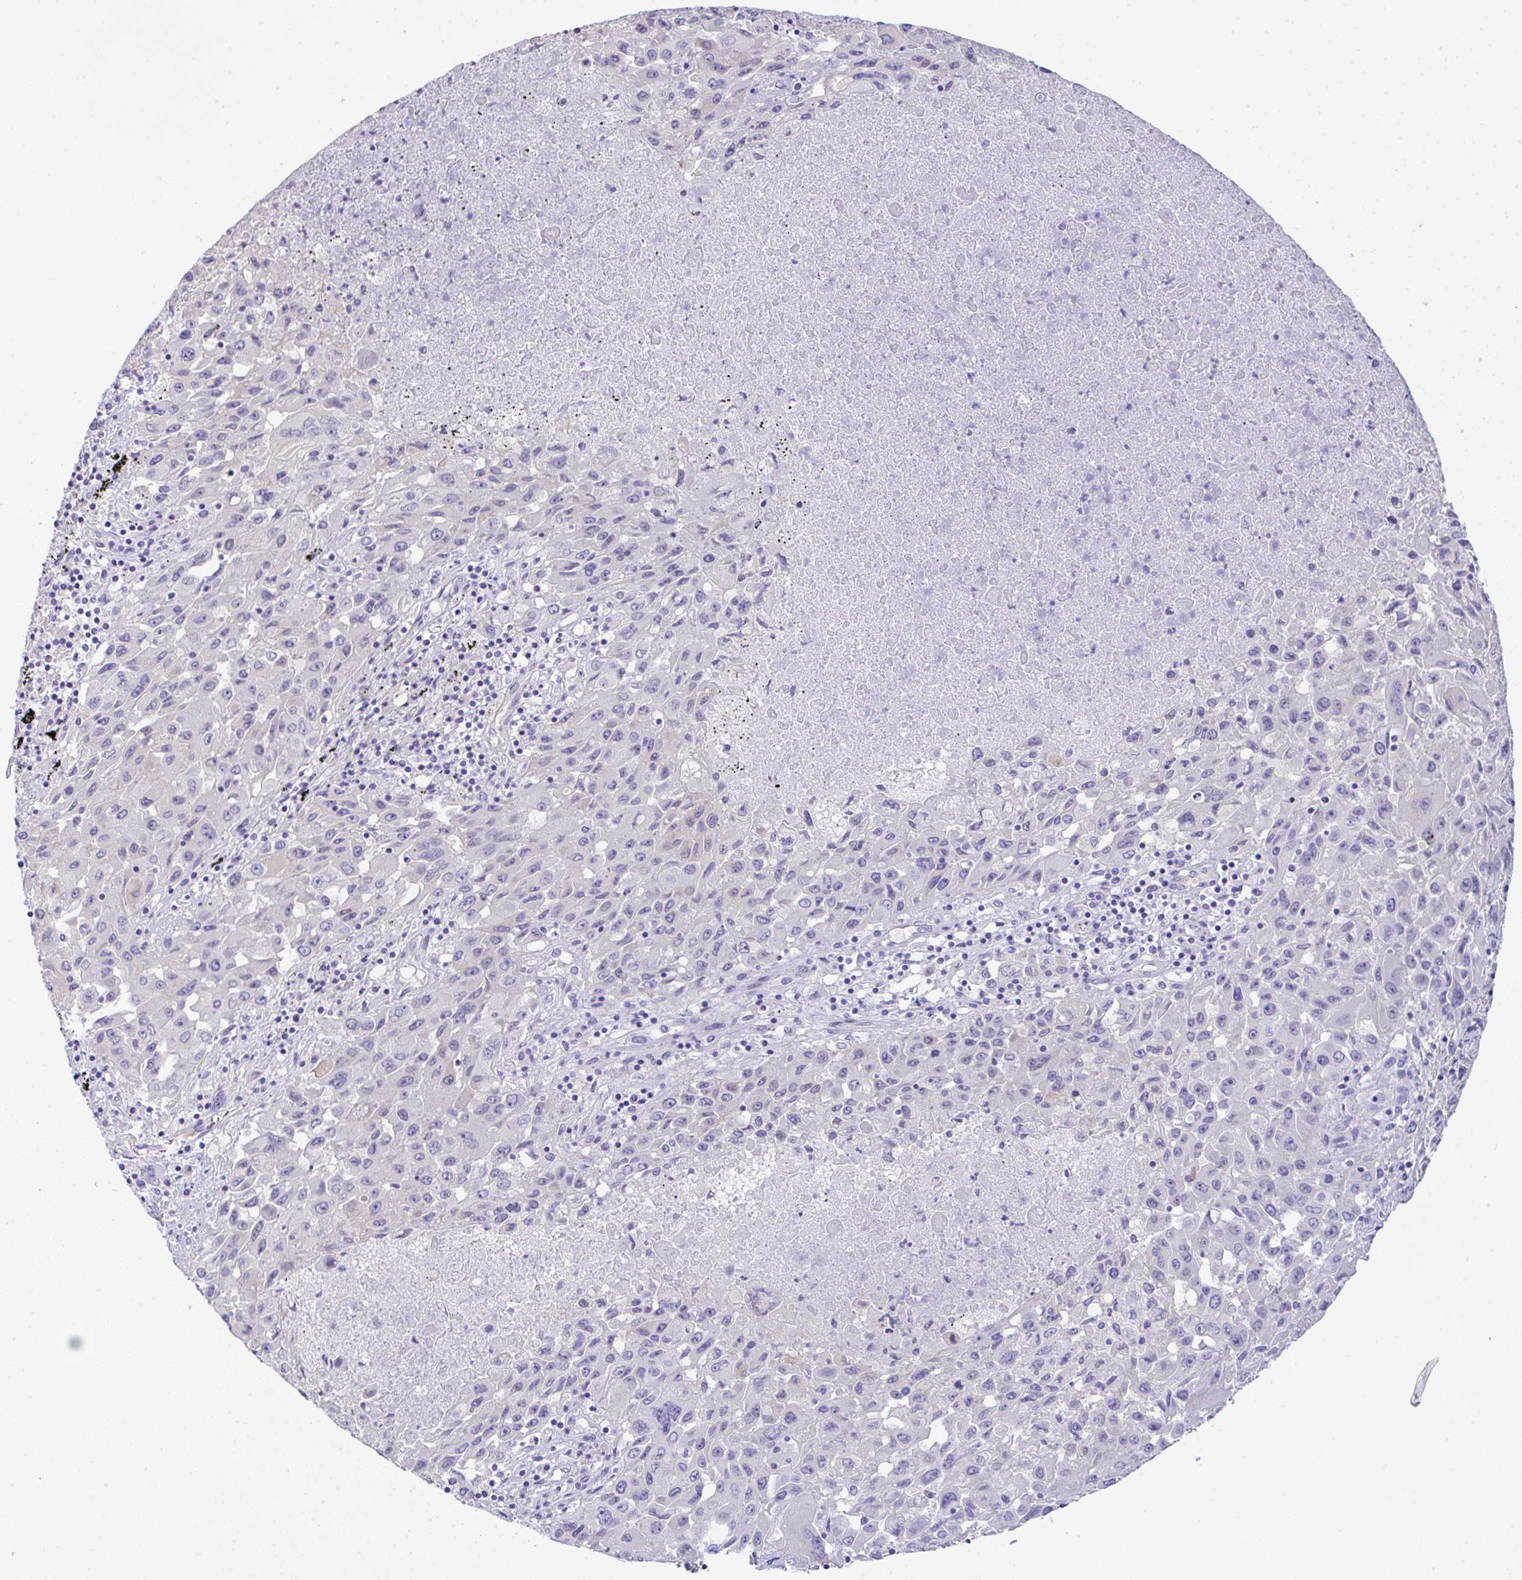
{"staining": {"intensity": "negative", "quantity": "none", "location": "none"}, "tissue": "lung cancer", "cell_type": "Tumor cells", "image_type": "cancer", "snomed": [{"axis": "morphology", "description": "Squamous cell carcinoma, NOS"}, {"axis": "topography", "description": "Lung"}], "caption": "Immunohistochemical staining of squamous cell carcinoma (lung) shows no significant expression in tumor cells.", "gene": "SERPINE3", "patient": {"sex": "male", "age": 63}}